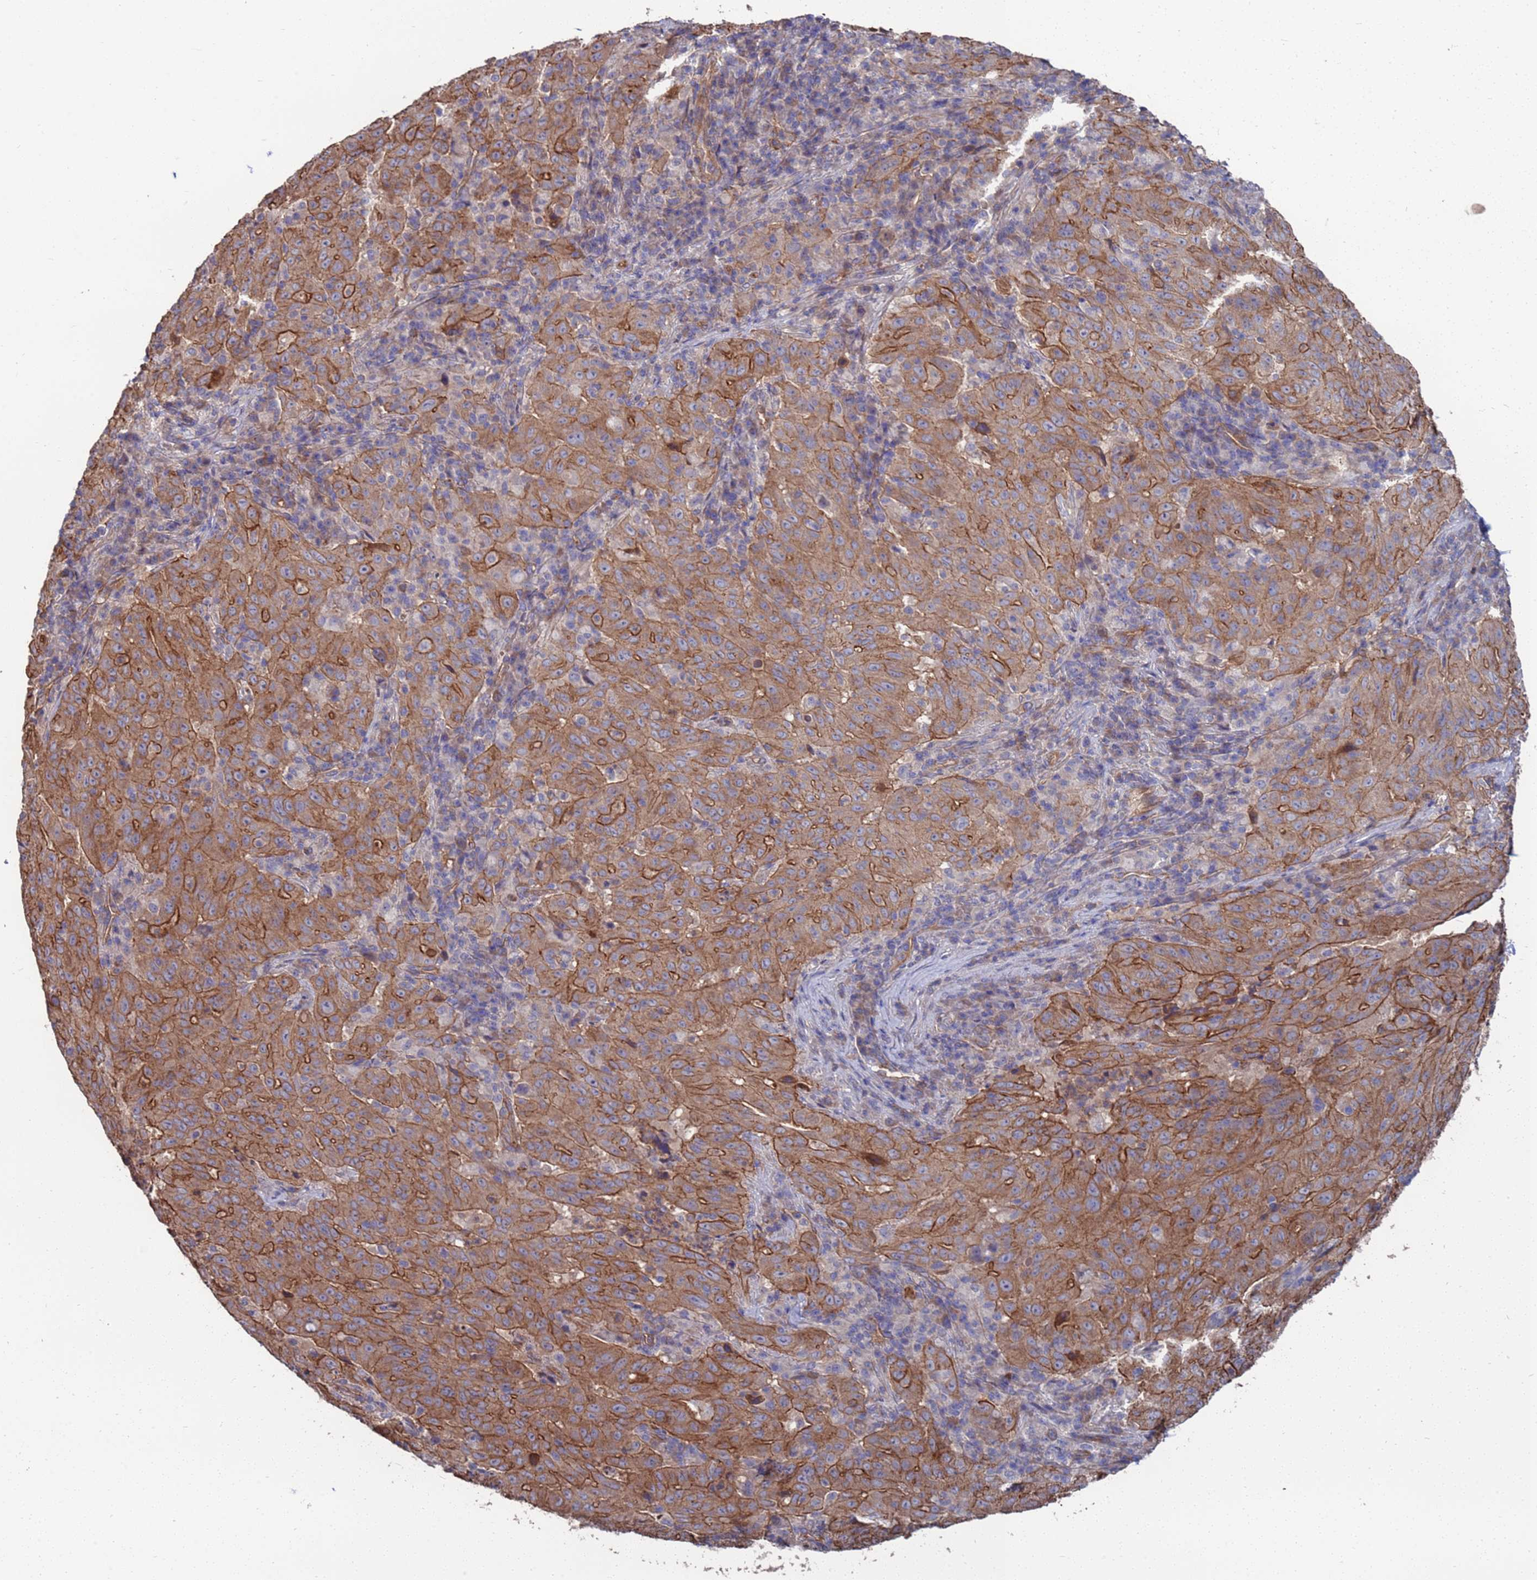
{"staining": {"intensity": "strong", "quantity": "25%-75%", "location": "cytoplasmic/membranous"}, "tissue": "pancreatic cancer", "cell_type": "Tumor cells", "image_type": "cancer", "snomed": [{"axis": "morphology", "description": "Adenocarcinoma, NOS"}, {"axis": "topography", "description": "Pancreas"}], "caption": "Strong cytoplasmic/membranous protein expression is seen in approximately 25%-75% of tumor cells in adenocarcinoma (pancreatic).", "gene": "NDUFAF6", "patient": {"sex": "male", "age": 63}}